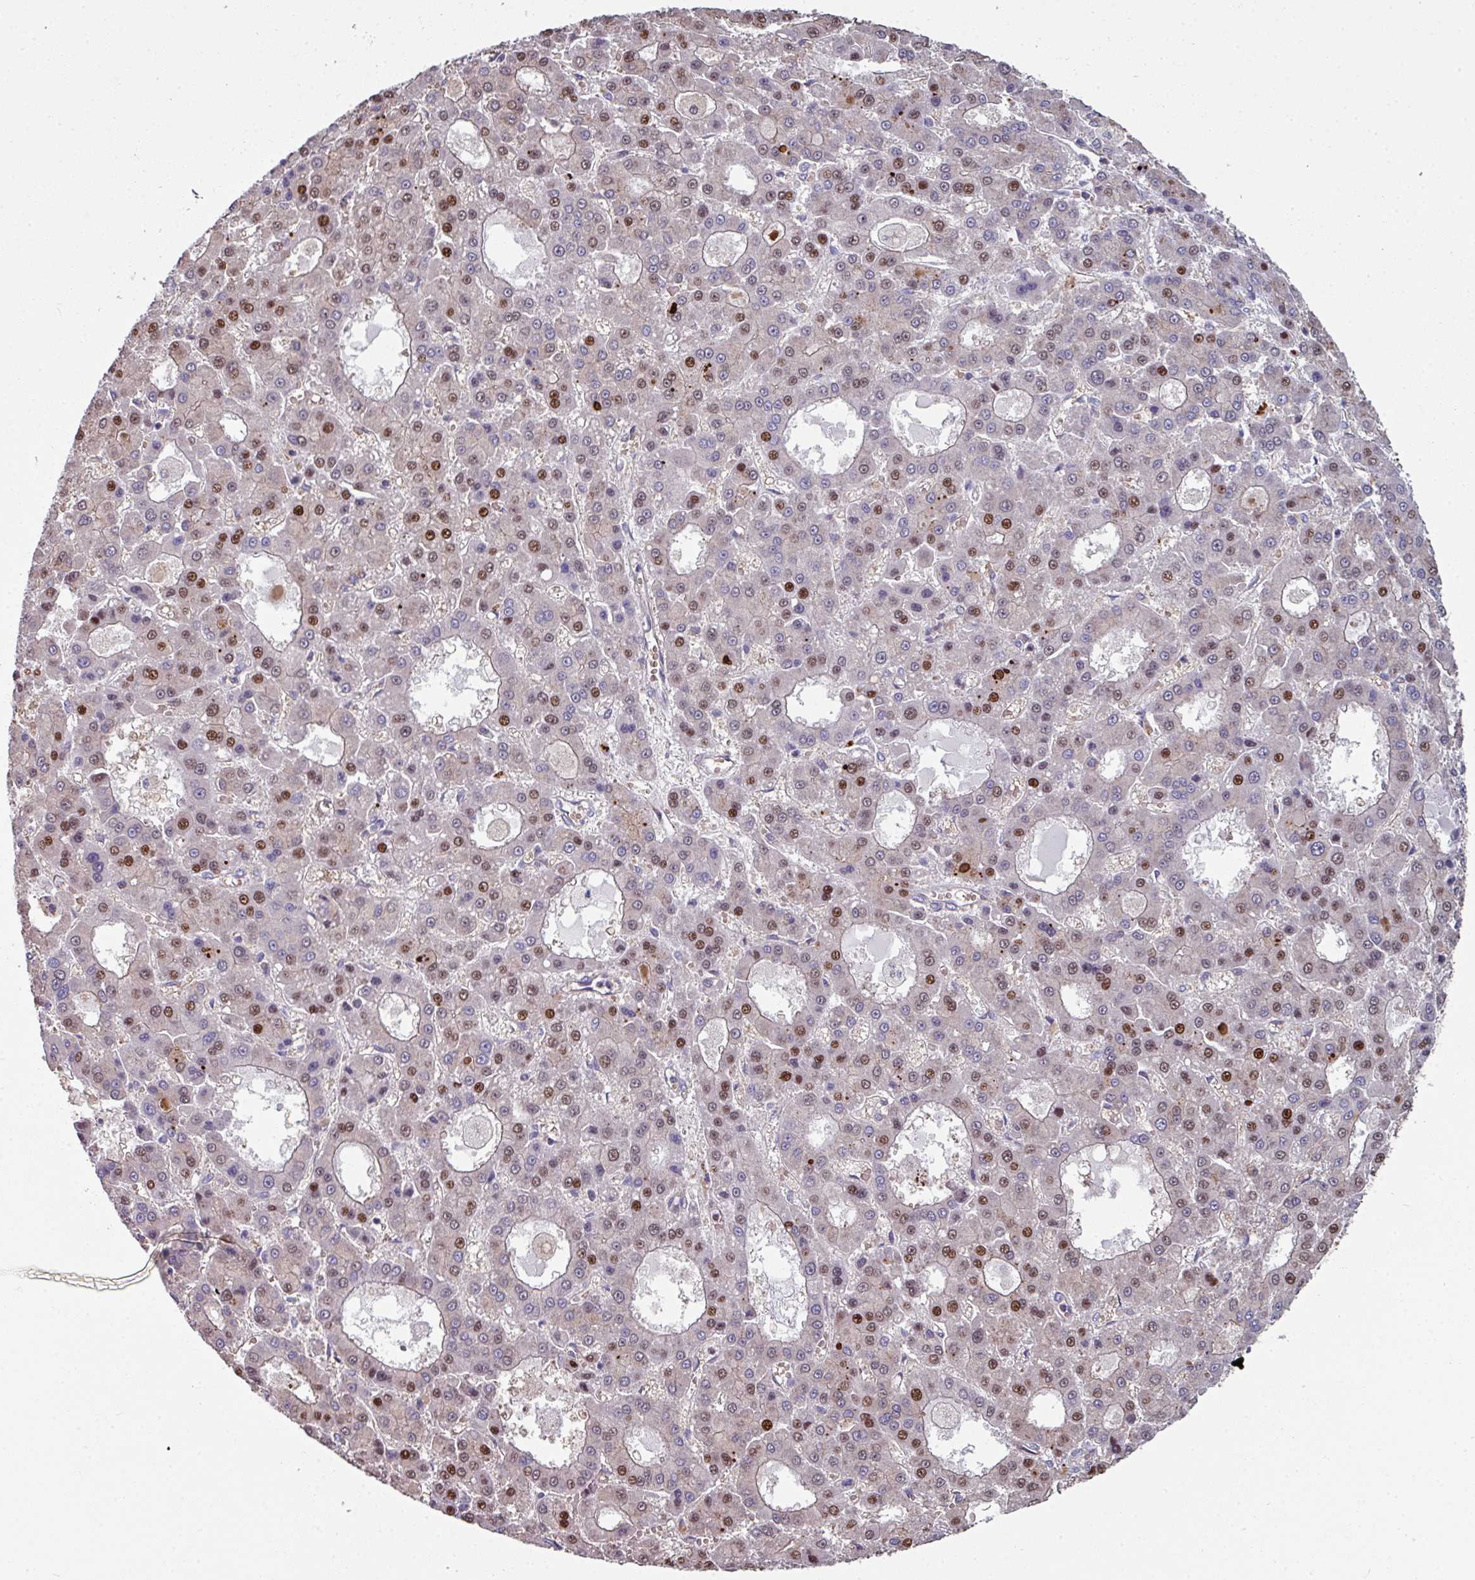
{"staining": {"intensity": "strong", "quantity": "25%-75%", "location": "nuclear"}, "tissue": "liver cancer", "cell_type": "Tumor cells", "image_type": "cancer", "snomed": [{"axis": "morphology", "description": "Carcinoma, Hepatocellular, NOS"}, {"axis": "topography", "description": "Liver"}], "caption": "Protein analysis of hepatocellular carcinoma (liver) tissue exhibits strong nuclear staining in about 25%-75% of tumor cells.", "gene": "ANO9", "patient": {"sex": "male", "age": 70}}